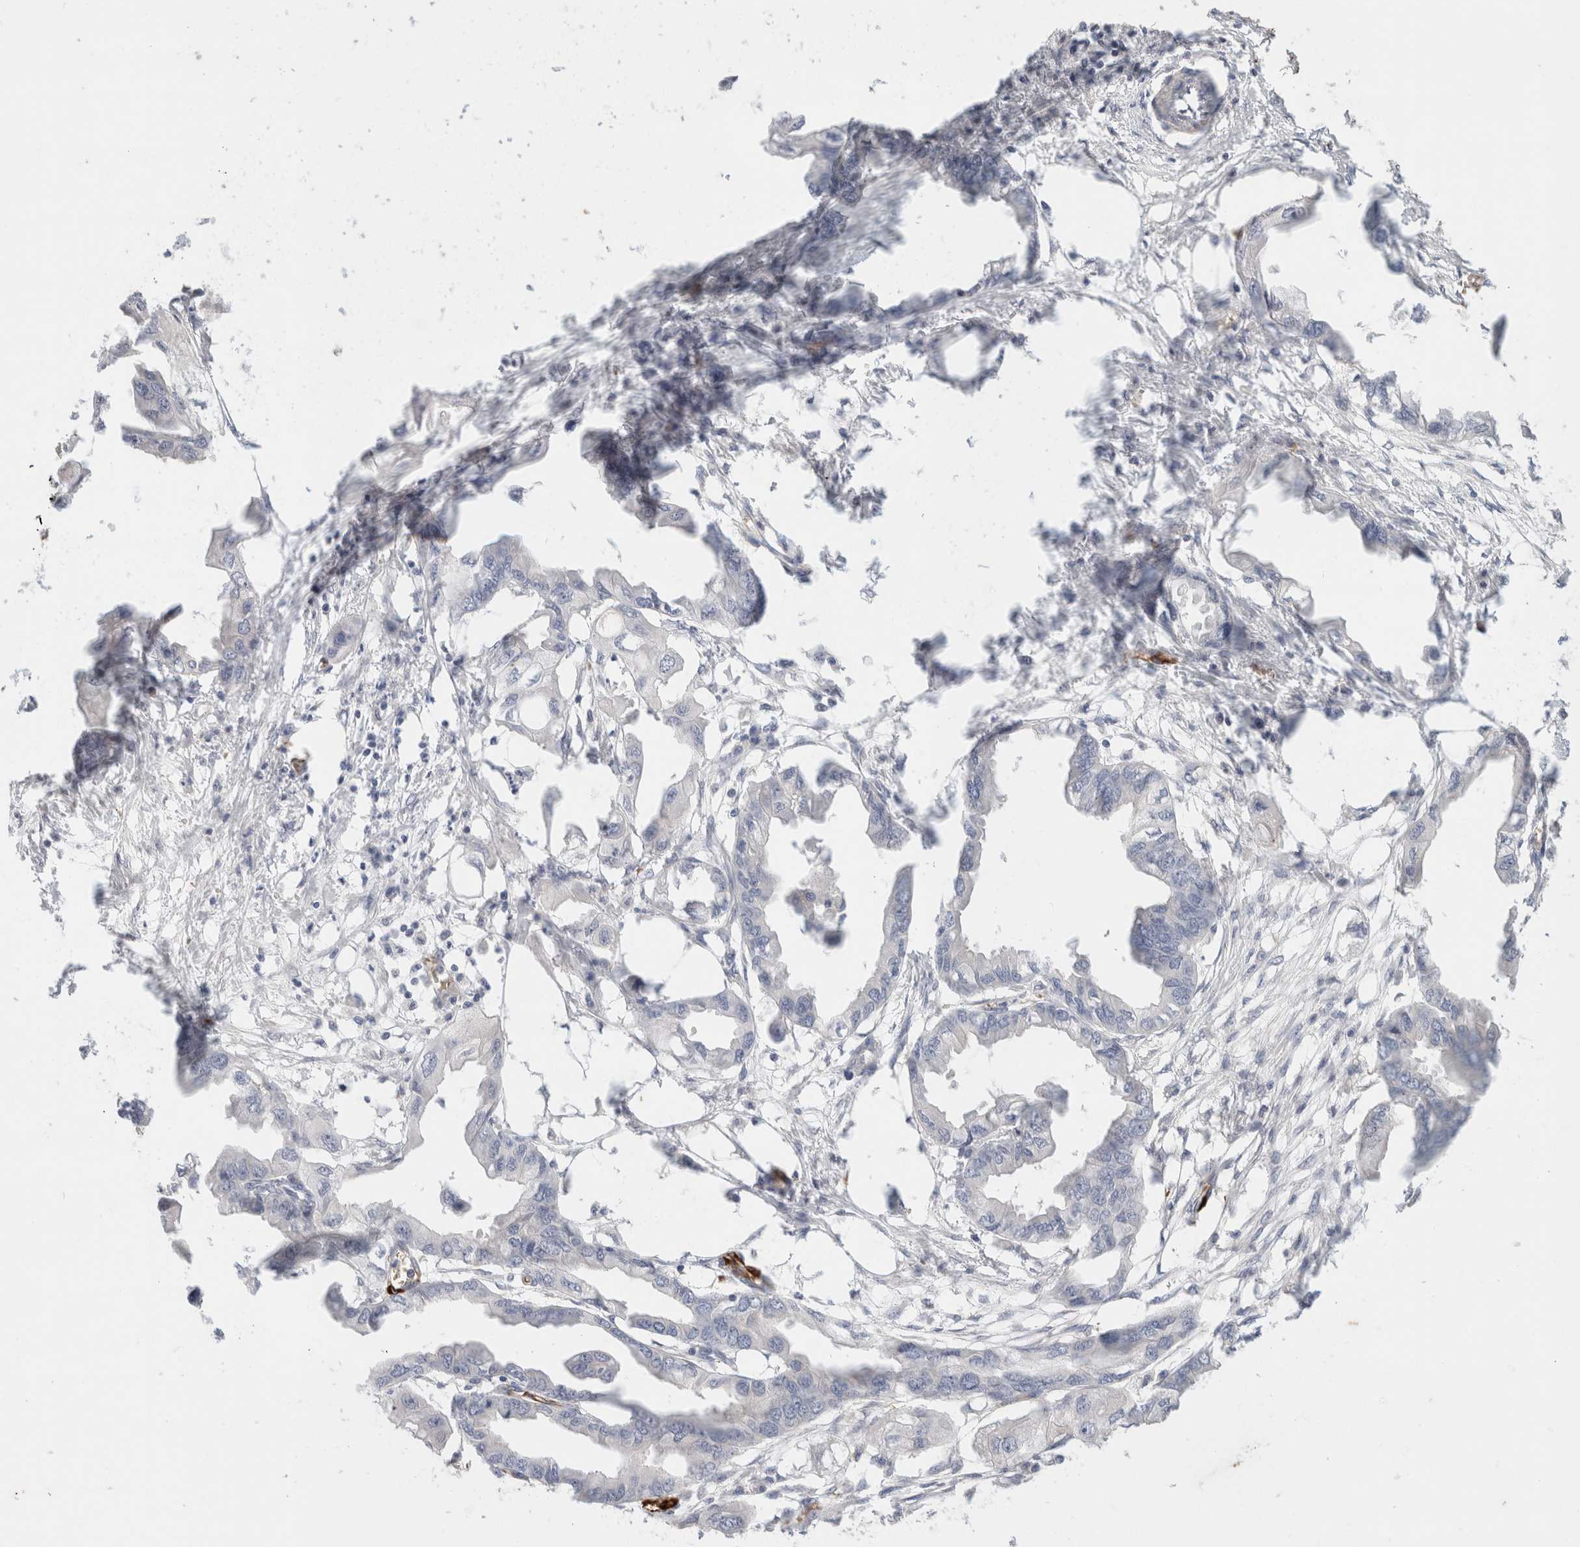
{"staining": {"intensity": "negative", "quantity": "none", "location": "none"}, "tissue": "endometrial cancer", "cell_type": "Tumor cells", "image_type": "cancer", "snomed": [{"axis": "morphology", "description": "Adenocarcinoma, NOS"}, {"axis": "morphology", "description": "Adenocarcinoma, metastatic, NOS"}, {"axis": "topography", "description": "Adipose tissue"}, {"axis": "topography", "description": "Endometrium"}], "caption": "High power microscopy micrograph of an immunohistochemistry histopathology image of endometrial cancer, revealing no significant positivity in tumor cells.", "gene": "MST1", "patient": {"sex": "female", "age": 67}}